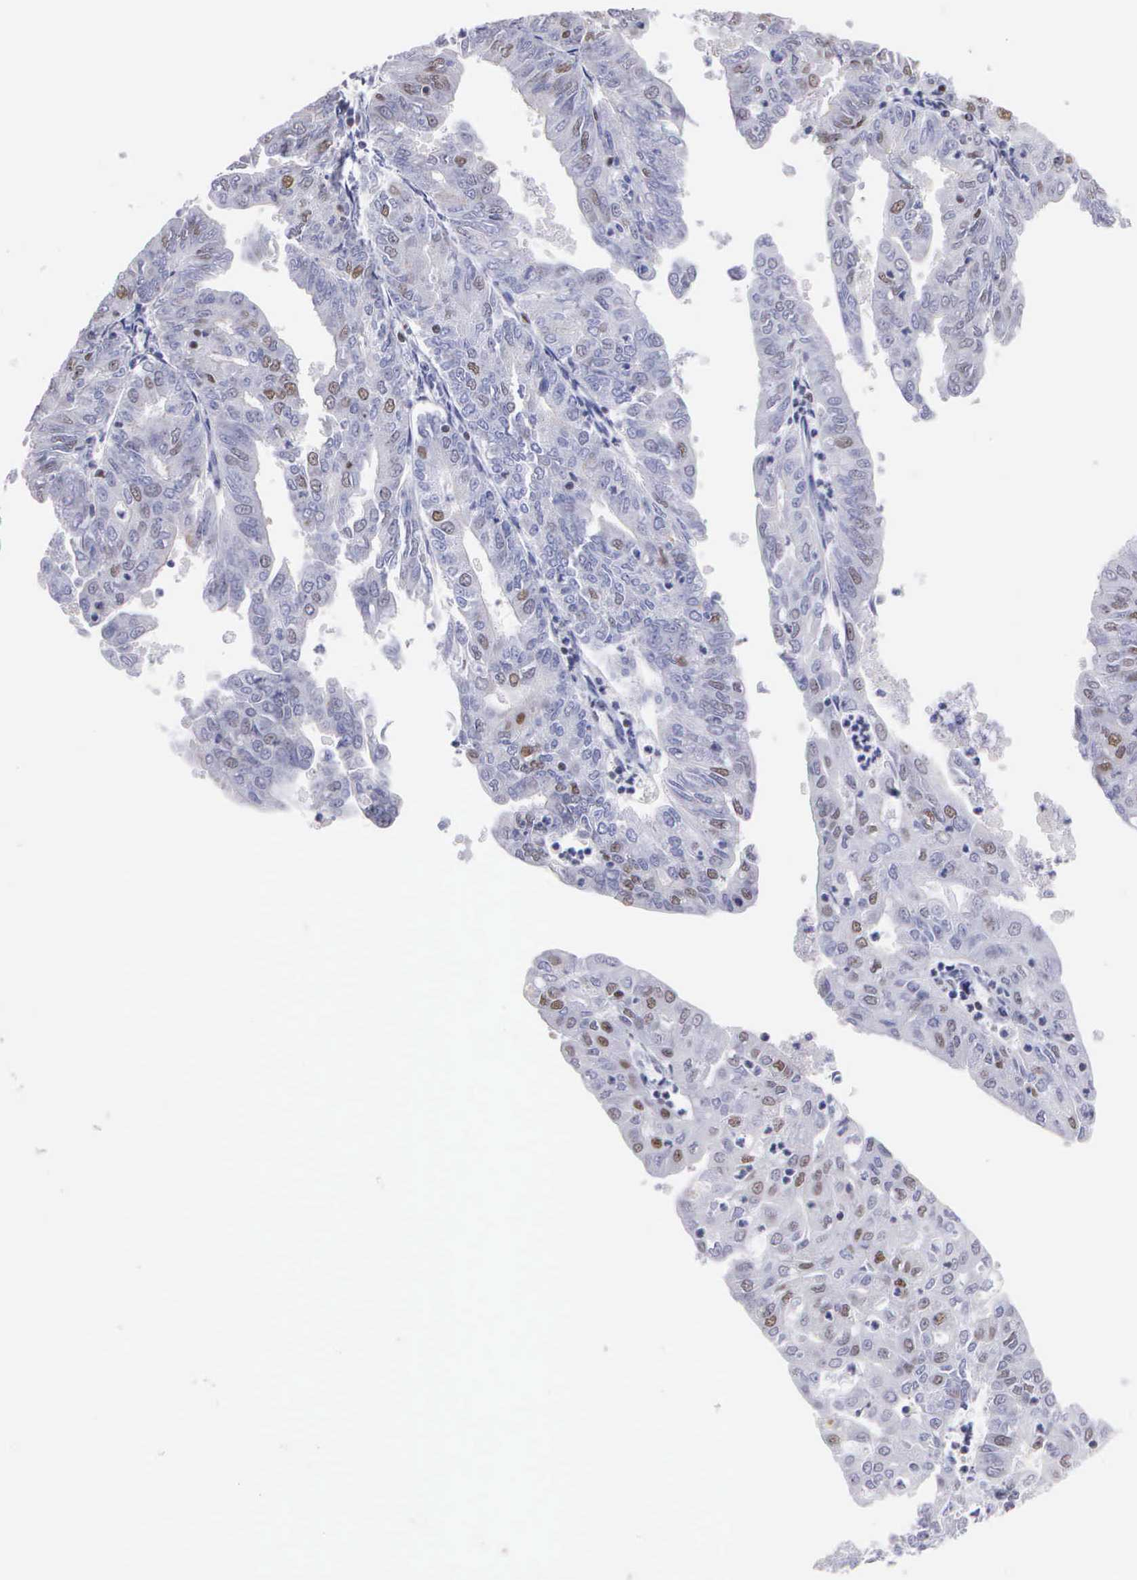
{"staining": {"intensity": "weak", "quantity": "<25%", "location": "nuclear"}, "tissue": "endometrial cancer", "cell_type": "Tumor cells", "image_type": "cancer", "snomed": [{"axis": "morphology", "description": "Adenocarcinoma, NOS"}, {"axis": "topography", "description": "Endometrium"}], "caption": "A high-resolution micrograph shows immunohistochemistry (IHC) staining of endometrial adenocarcinoma, which demonstrates no significant staining in tumor cells.", "gene": "CSTF2", "patient": {"sex": "female", "age": 79}}